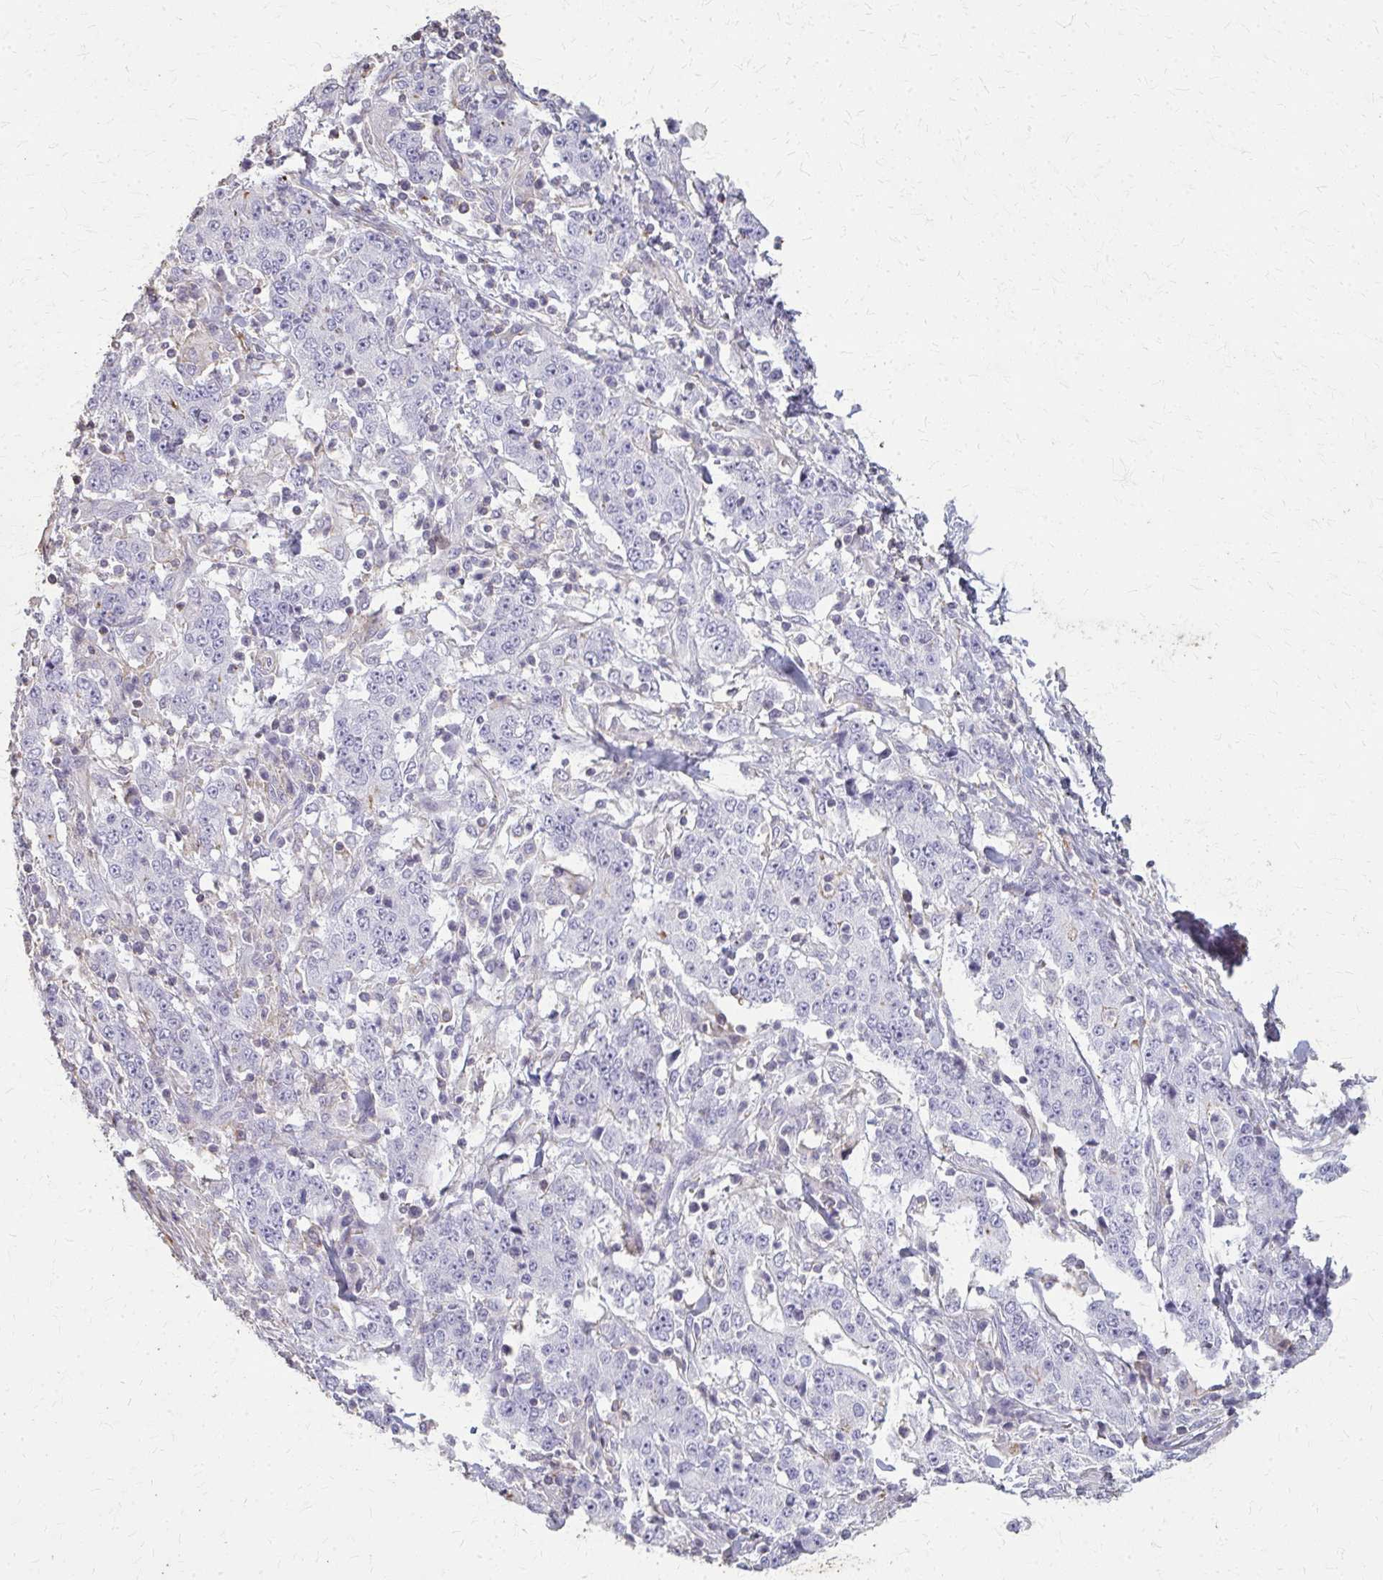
{"staining": {"intensity": "negative", "quantity": "none", "location": "none"}, "tissue": "stomach cancer", "cell_type": "Tumor cells", "image_type": "cancer", "snomed": [{"axis": "morphology", "description": "Normal tissue, NOS"}, {"axis": "morphology", "description": "Adenocarcinoma, NOS"}, {"axis": "topography", "description": "Stomach, upper"}, {"axis": "topography", "description": "Stomach"}], "caption": "DAB immunohistochemical staining of stomach cancer displays no significant expression in tumor cells. Brightfield microscopy of IHC stained with DAB (brown) and hematoxylin (blue), captured at high magnification.", "gene": "TENM4", "patient": {"sex": "male", "age": 59}}